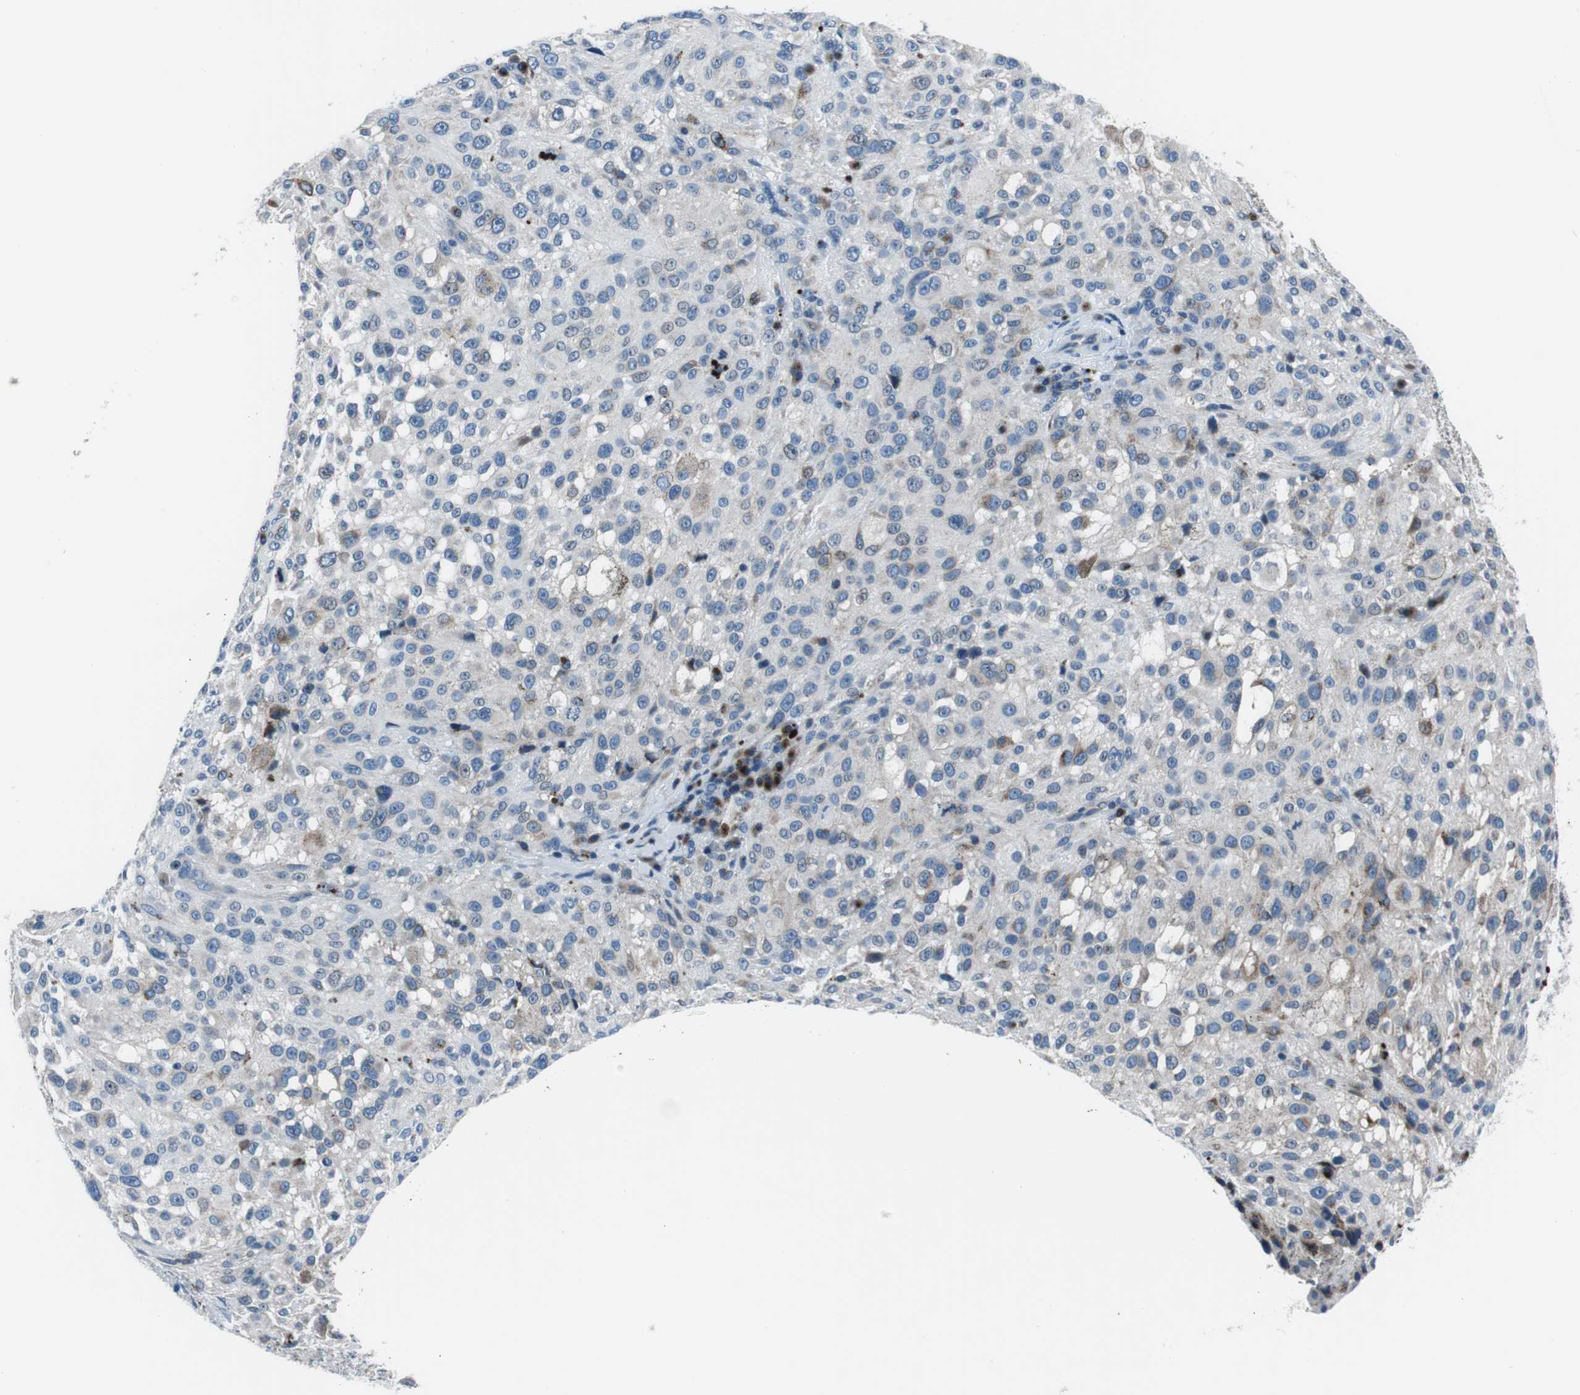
{"staining": {"intensity": "negative", "quantity": "none", "location": "none"}, "tissue": "melanoma", "cell_type": "Tumor cells", "image_type": "cancer", "snomed": [{"axis": "morphology", "description": "Necrosis, NOS"}, {"axis": "morphology", "description": "Malignant melanoma, NOS"}, {"axis": "topography", "description": "Skin"}], "caption": "Immunohistochemistry histopathology image of human malignant melanoma stained for a protein (brown), which demonstrates no expression in tumor cells.", "gene": "NUCB2", "patient": {"sex": "female", "age": 87}}